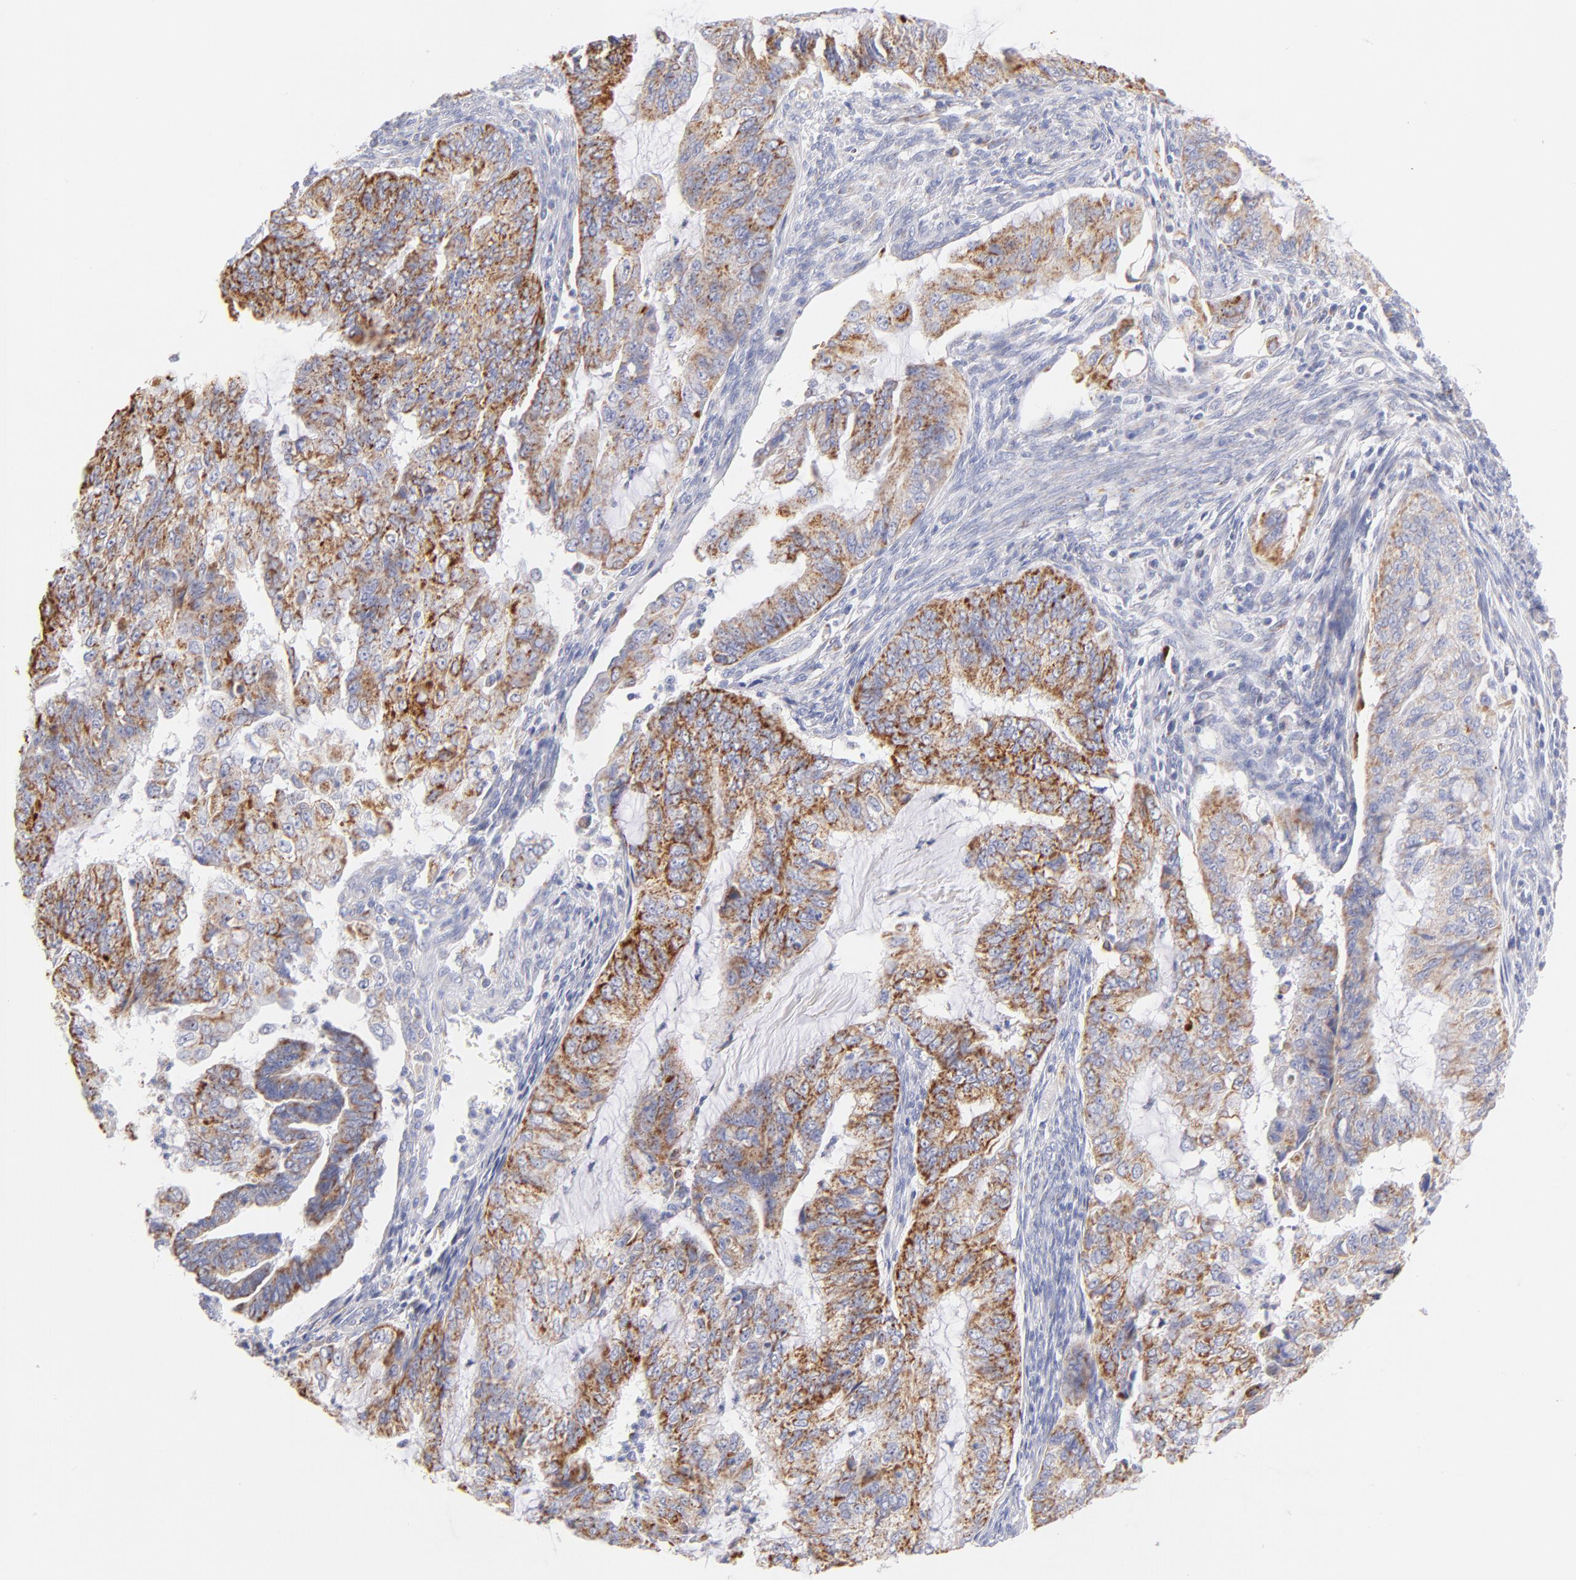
{"staining": {"intensity": "moderate", "quantity": ">75%", "location": "cytoplasmic/membranous"}, "tissue": "endometrial cancer", "cell_type": "Tumor cells", "image_type": "cancer", "snomed": [{"axis": "morphology", "description": "Adenocarcinoma, NOS"}, {"axis": "topography", "description": "Endometrium"}], "caption": "Immunohistochemistry histopathology image of neoplastic tissue: human endometrial cancer stained using IHC demonstrates medium levels of moderate protein expression localized specifically in the cytoplasmic/membranous of tumor cells, appearing as a cytoplasmic/membranous brown color.", "gene": "AIFM1", "patient": {"sex": "female", "age": 75}}